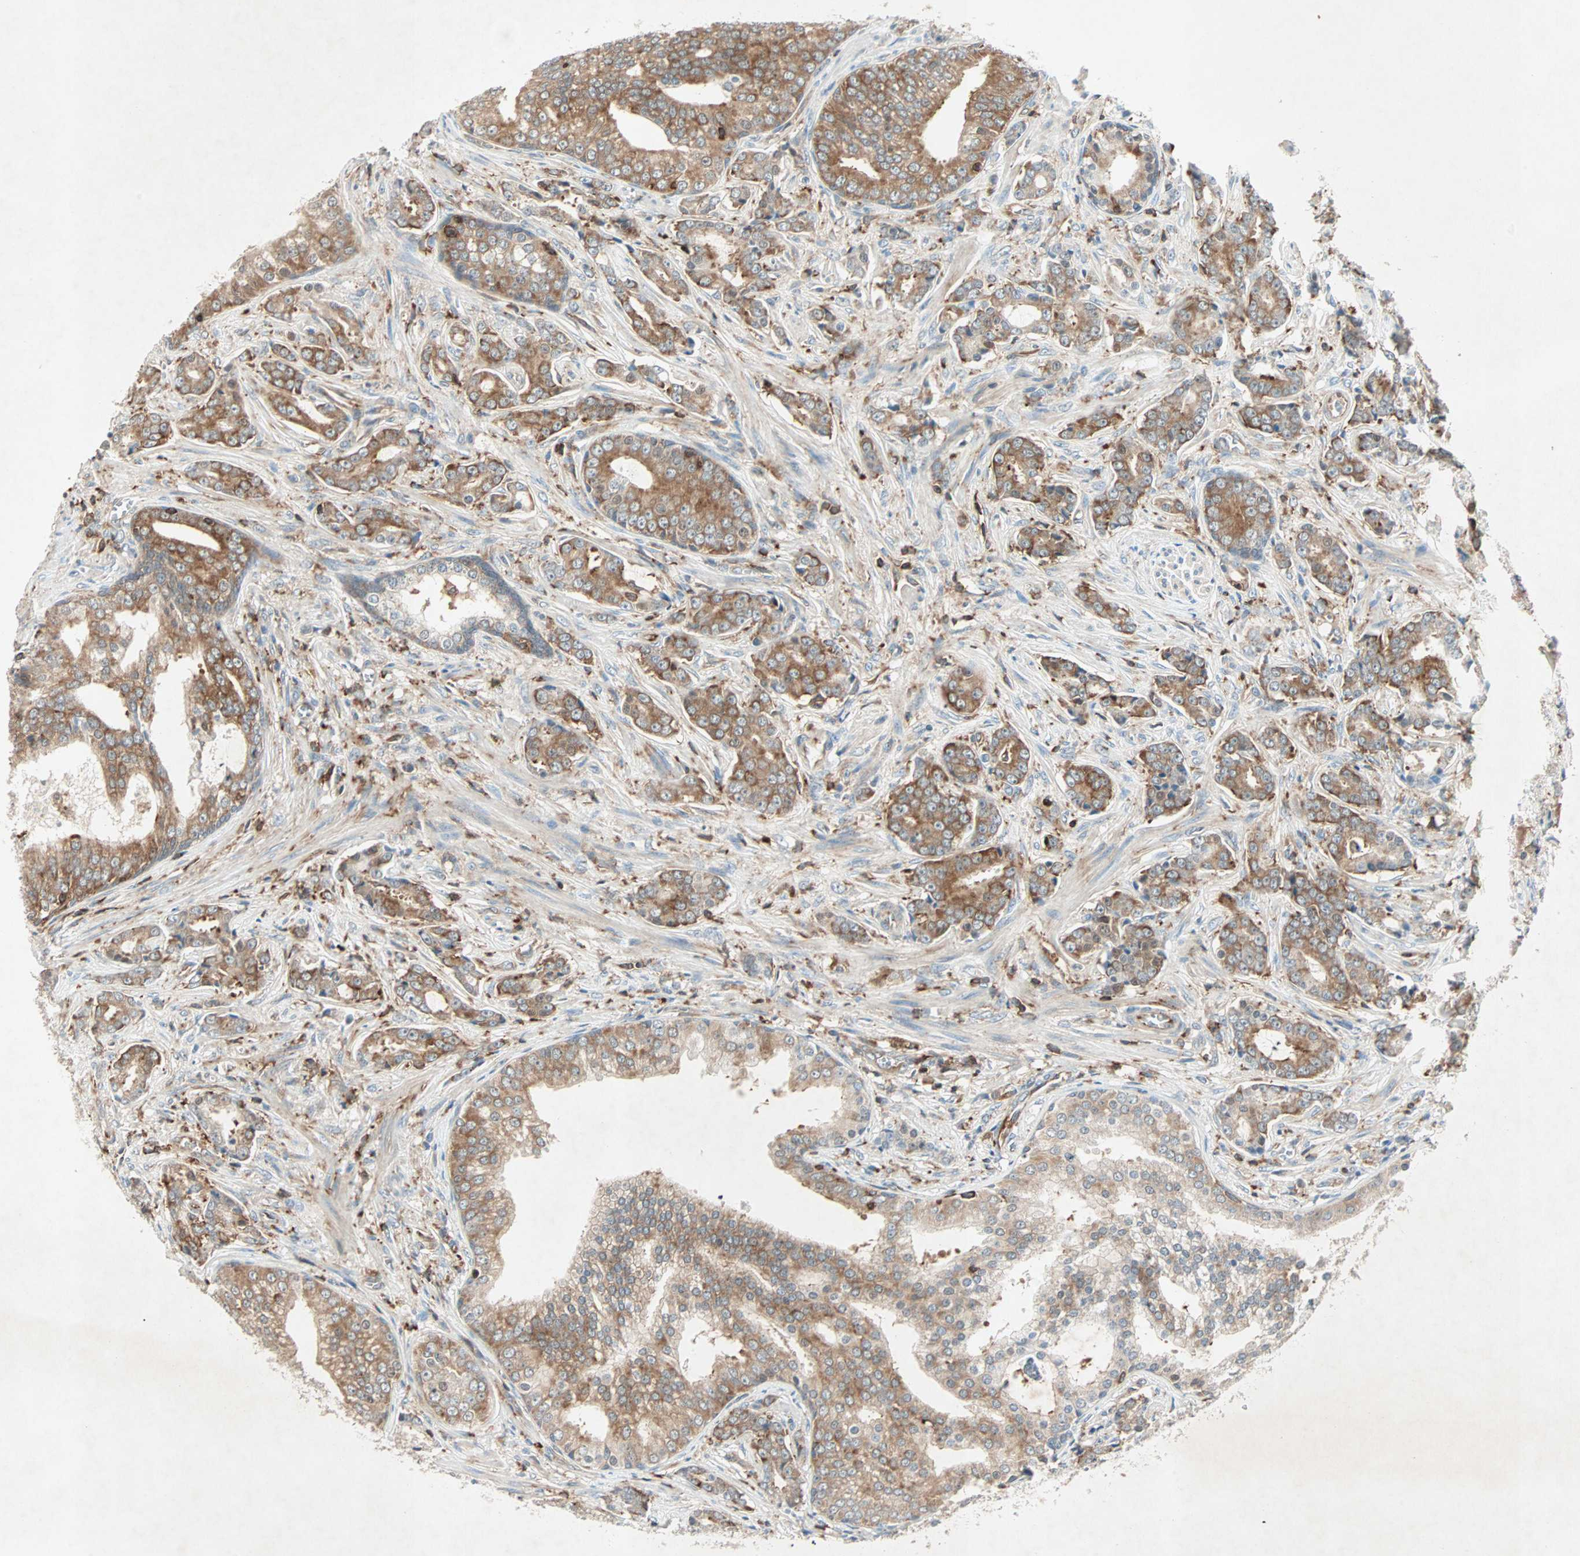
{"staining": {"intensity": "strong", "quantity": ">75%", "location": "cytoplasmic/membranous"}, "tissue": "prostate cancer", "cell_type": "Tumor cells", "image_type": "cancer", "snomed": [{"axis": "morphology", "description": "Adenocarcinoma, Low grade"}, {"axis": "topography", "description": "Prostate"}], "caption": "DAB (3,3'-diaminobenzidine) immunohistochemical staining of human adenocarcinoma (low-grade) (prostate) demonstrates strong cytoplasmic/membranous protein staining in about >75% of tumor cells.", "gene": "TEC", "patient": {"sex": "male", "age": 58}}